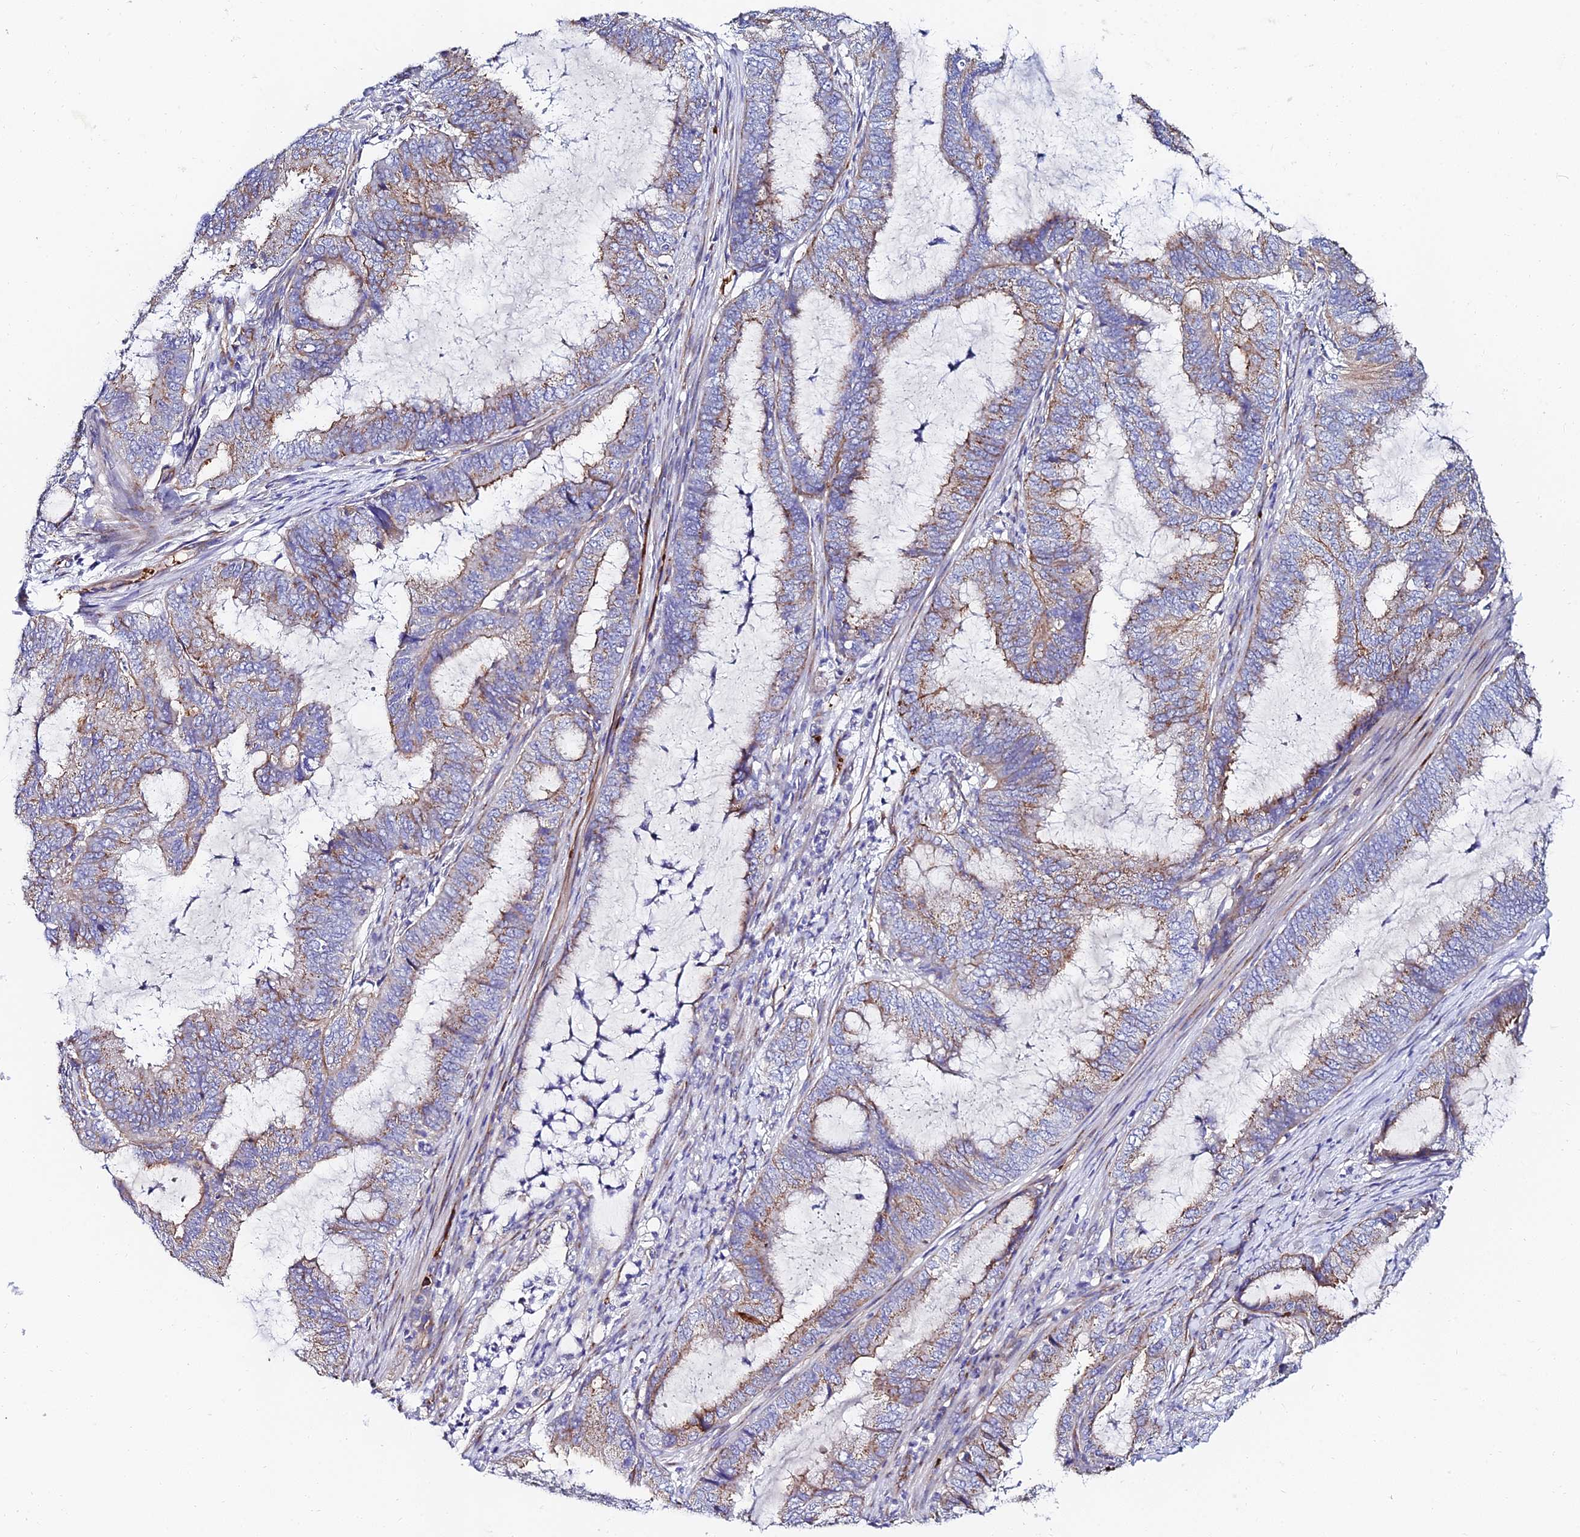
{"staining": {"intensity": "moderate", "quantity": "25%-75%", "location": "cytoplasmic/membranous"}, "tissue": "endometrial cancer", "cell_type": "Tumor cells", "image_type": "cancer", "snomed": [{"axis": "morphology", "description": "Adenocarcinoma, NOS"}, {"axis": "topography", "description": "Endometrium"}], "caption": "Tumor cells demonstrate medium levels of moderate cytoplasmic/membranous positivity in about 25%-75% of cells in endometrial cancer.", "gene": "ADGRF3", "patient": {"sex": "female", "age": 51}}